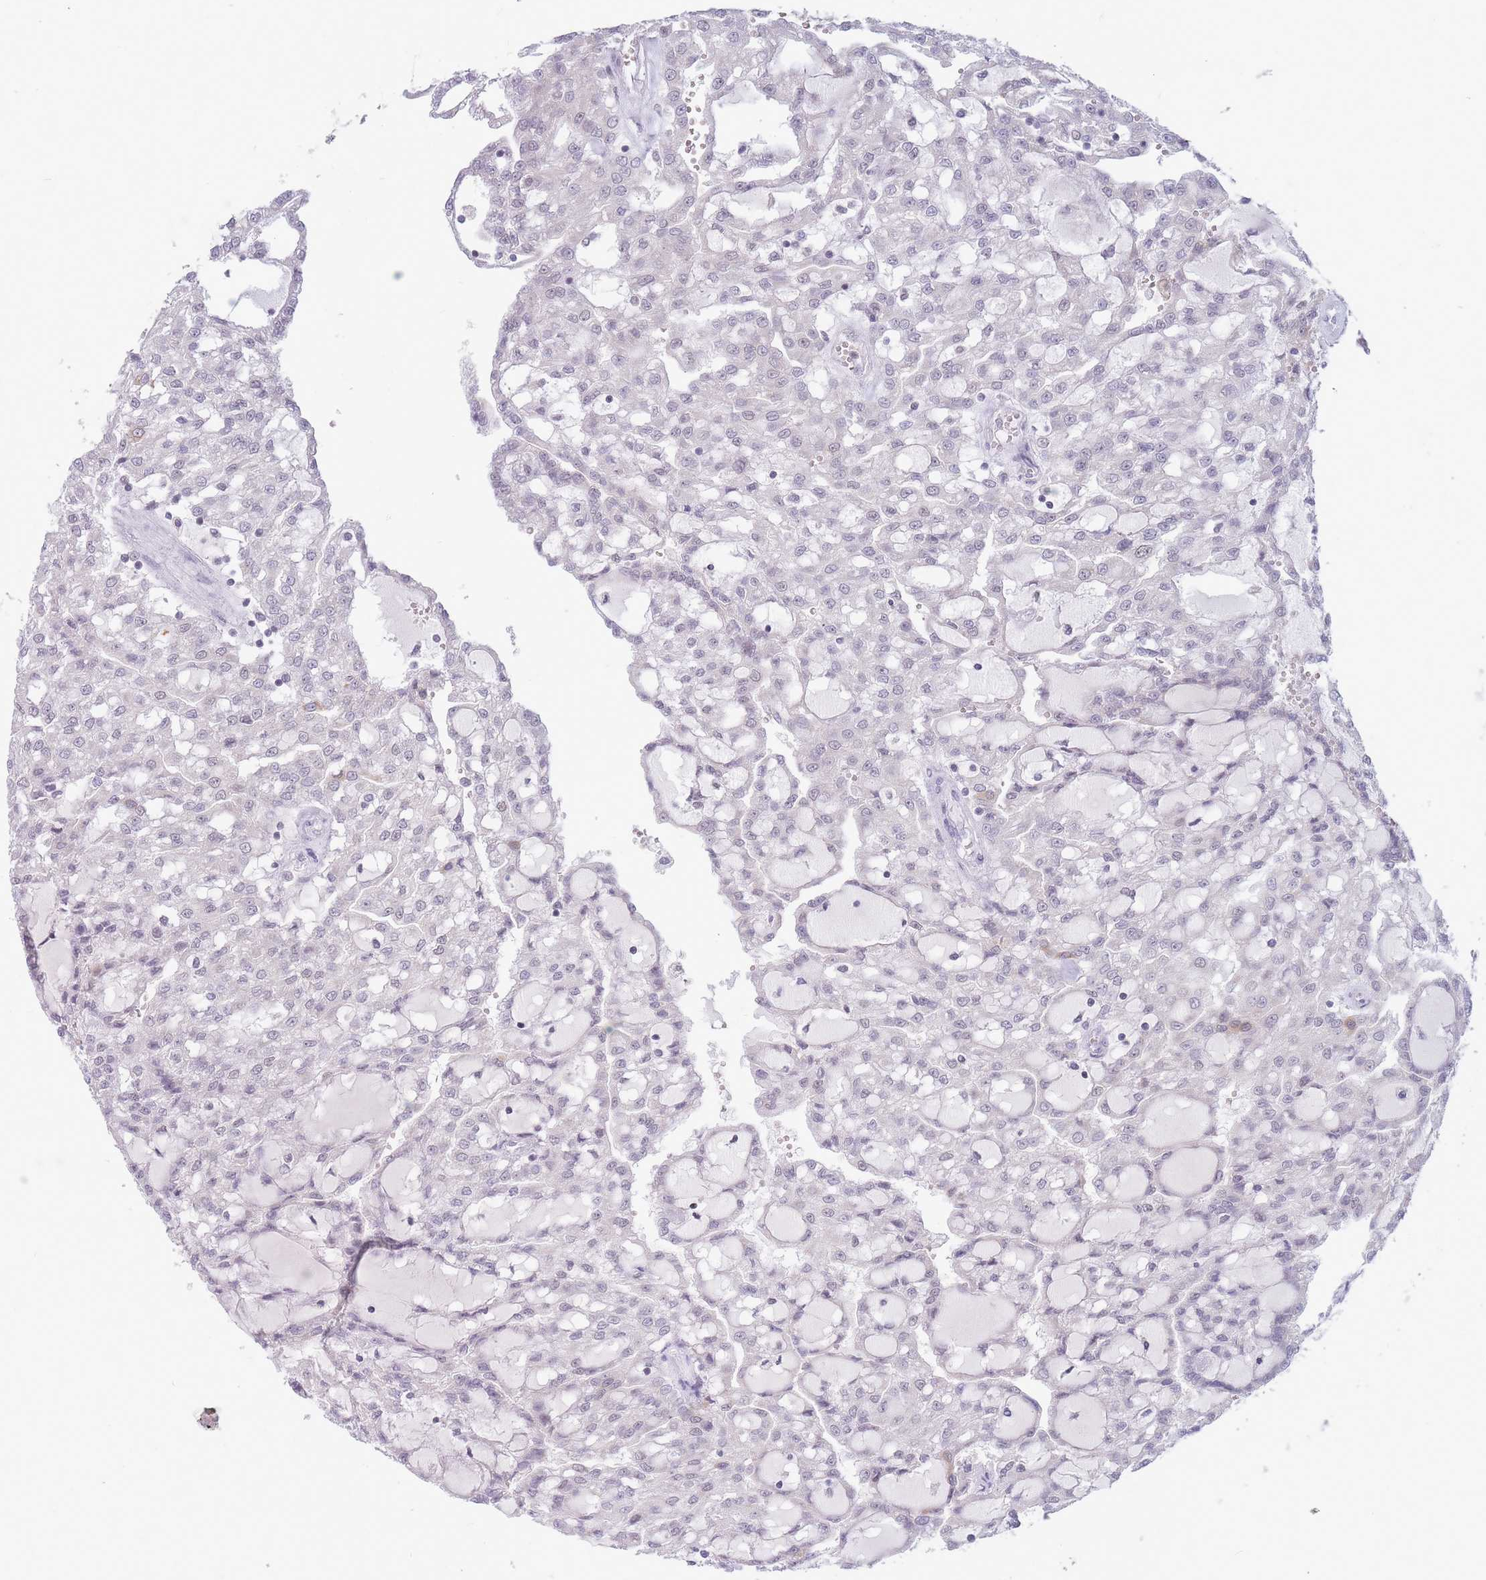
{"staining": {"intensity": "negative", "quantity": "none", "location": "none"}, "tissue": "renal cancer", "cell_type": "Tumor cells", "image_type": "cancer", "snomed": [{"axis": "morphology", "description": "Adenocarcinoma, NOS"}, {"axis": "topography", "description": "Kidney"}], "caption": "Tumor cells are negative for brown protein staining in renal cancer (adenocarcinoma).", "gene": "ARID3B", "patient": {"sex": "male", "age": 63}}